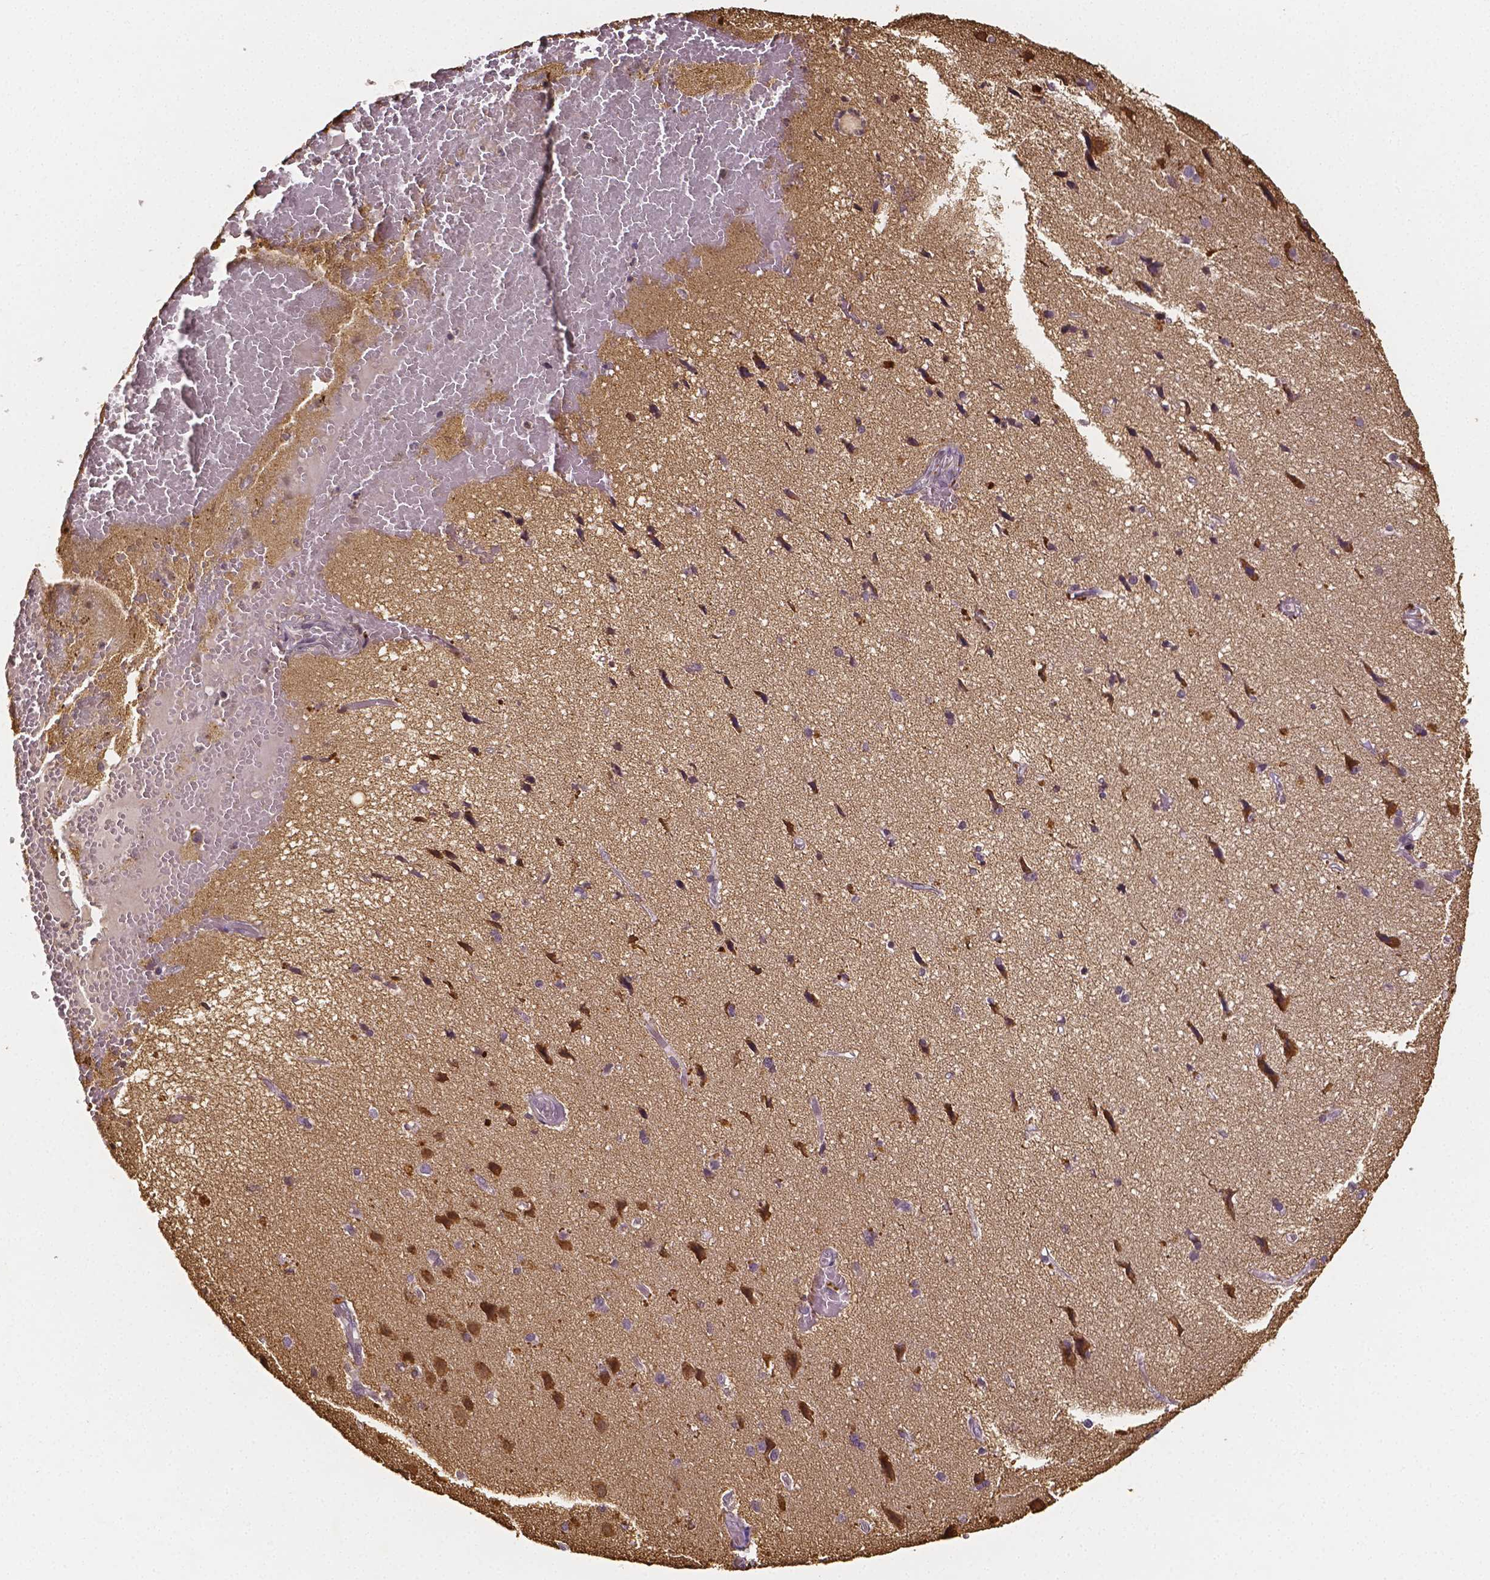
{"staining": {"intensity": "negative", "quantity": "none", "location": "none"}, "tissue": "cerebral cortex", "cell_type": "Endothelial cells", "image_type": "normal", "snomed": [{"axis": "morphology", "description": "Normal tissue, NOS"}, {"axis": "morphology", "description": "Glioma, malignant, High grade"}, {"axis": "topography", "description": "Cerebral cortex"}], "caption": "IHC of benign human cerebral cortex displays no positivity in endothelial cells.", "gene": "NRGN", "patient": {"sex": "male", "age": 71}}